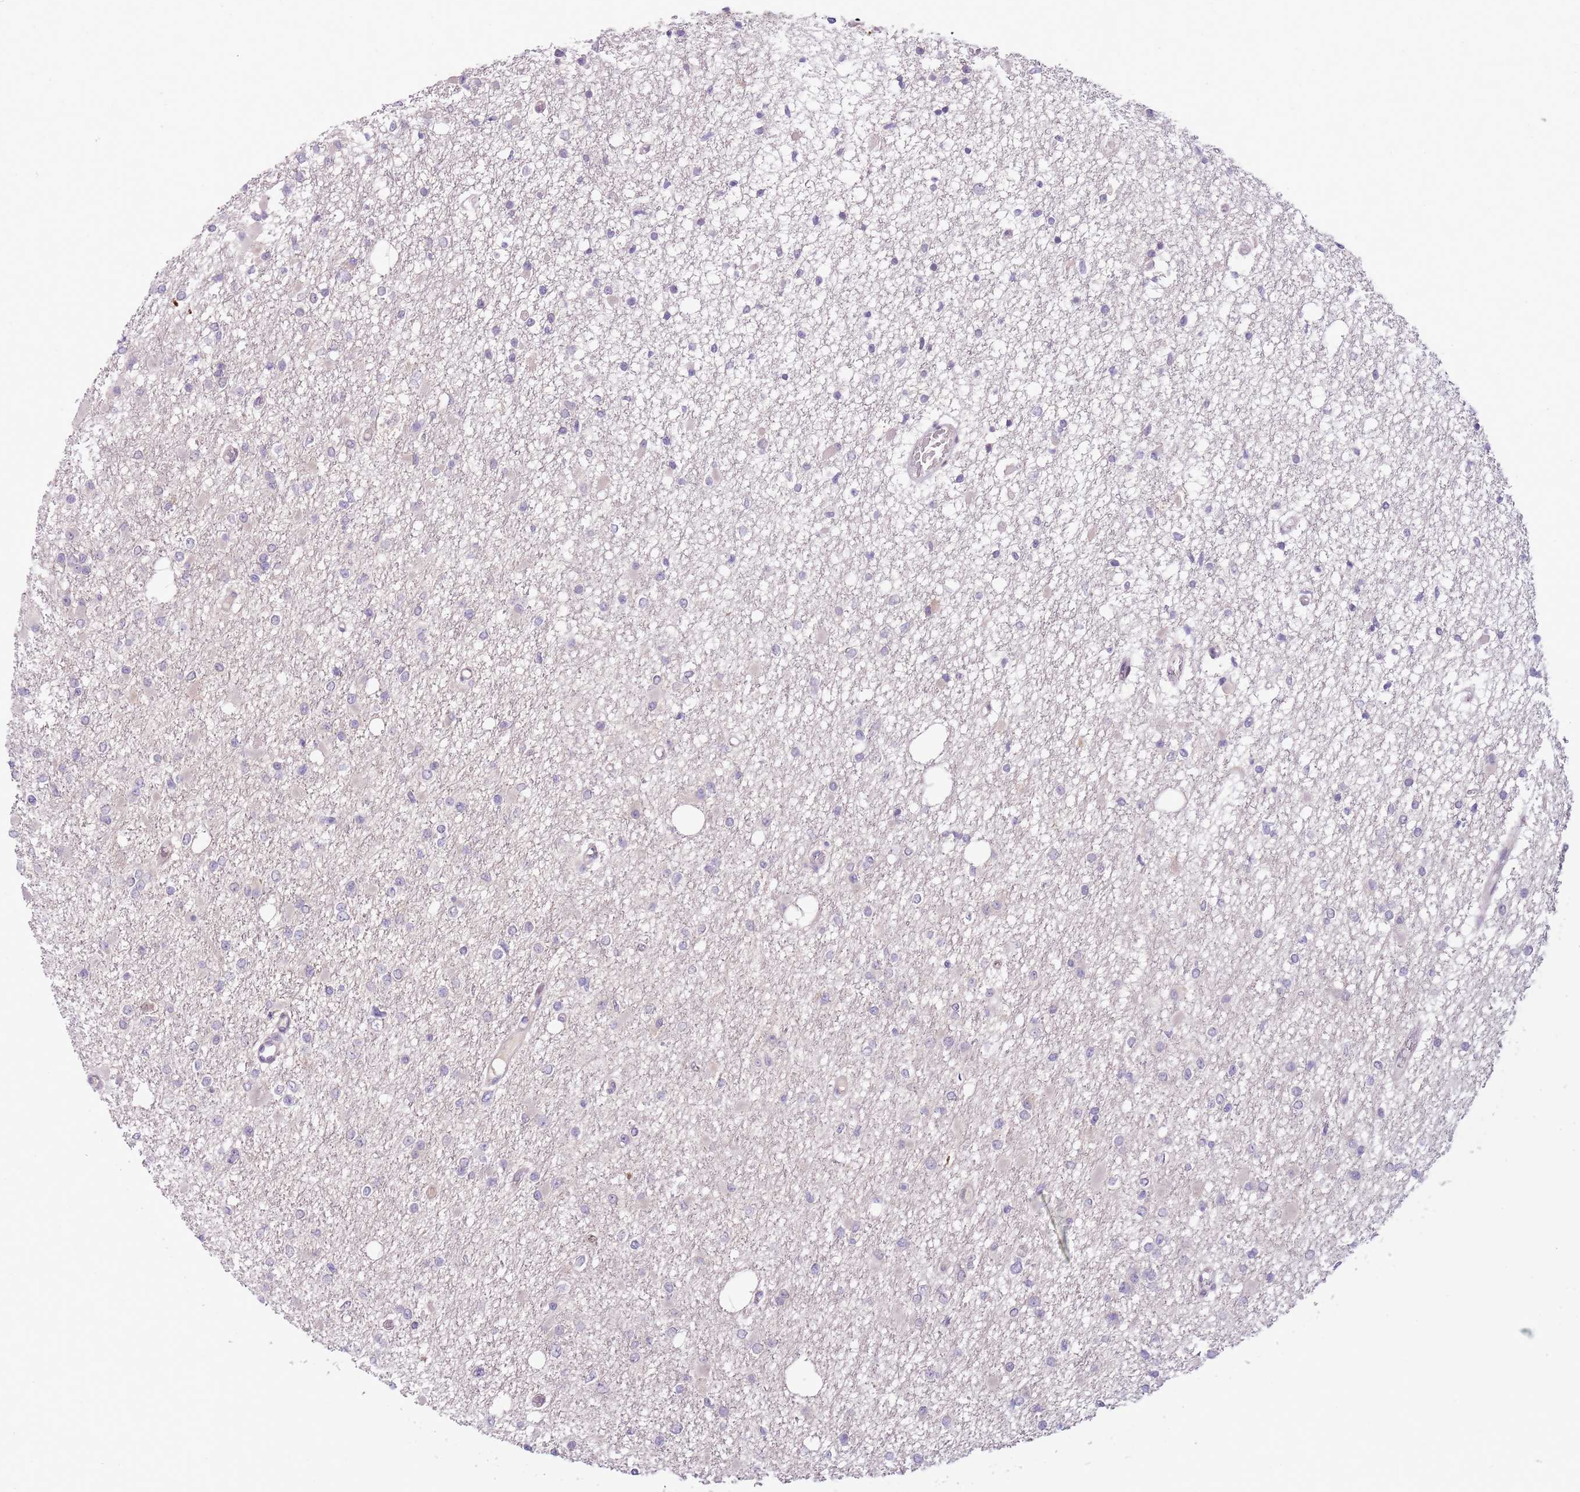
{"staining": {"intensity": "negative", "quantity": "none", "location": "none"}, "tissue": "glioma", "cell_type": "Tumor cells", "image_type": "cancer", "snomed": [{"axis": "morphology", "description": "Glioma, malignant, Low grade"}, {"axis": "topography", "description": "Brain"}], "caption": "Histopathology image shows no protein staining in tumor cells of malignant low-grade glioma tissue.", "gene": "CCND2", "patient": {"sex": "female", "age": 22}}